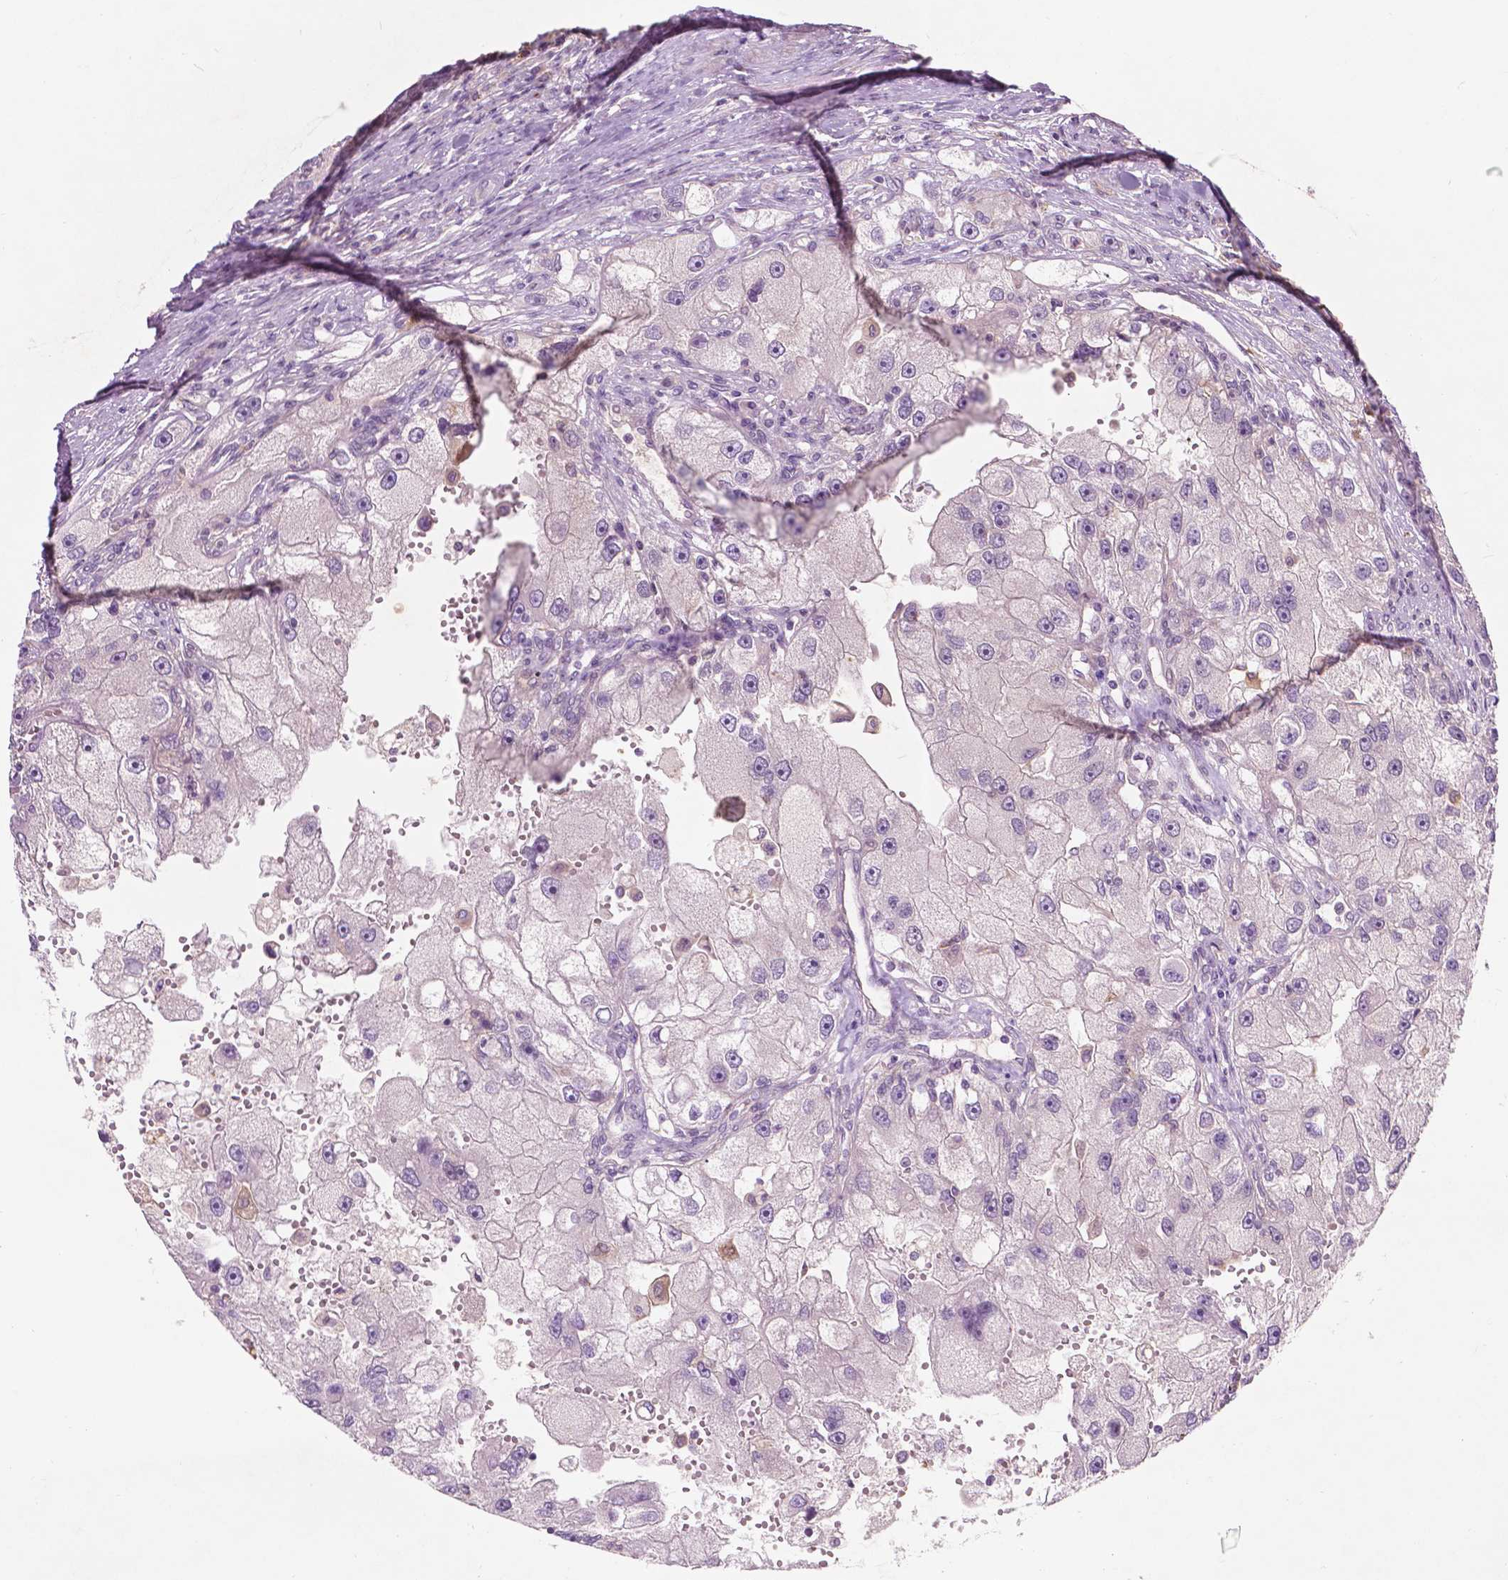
{"staining": {"intensity": "negative", "quantity": "none", "location": "none"}, "tissue": "renal cancer", "cell_type": "Tumor cells", "image_type": "cancer", "snomed": [{"axis": "morphology", "description": "Adenocarcinoma, NOS"}, {"axis": "topography", "description": "Kidney"}], "caption": "Immunohistochemistry (IHC) micrograph of neoplastic tissue: renal adenocarcinoma stained with DAB reveals no significant protein positivity in tumor cells. (Stains: DAB immunohistochemistry with hematoxylin counter stain, Microscopy: brightfield microscopy at high magnification).", "gene": "GPR37", "patient": {"sex": "male", "age": 63}}